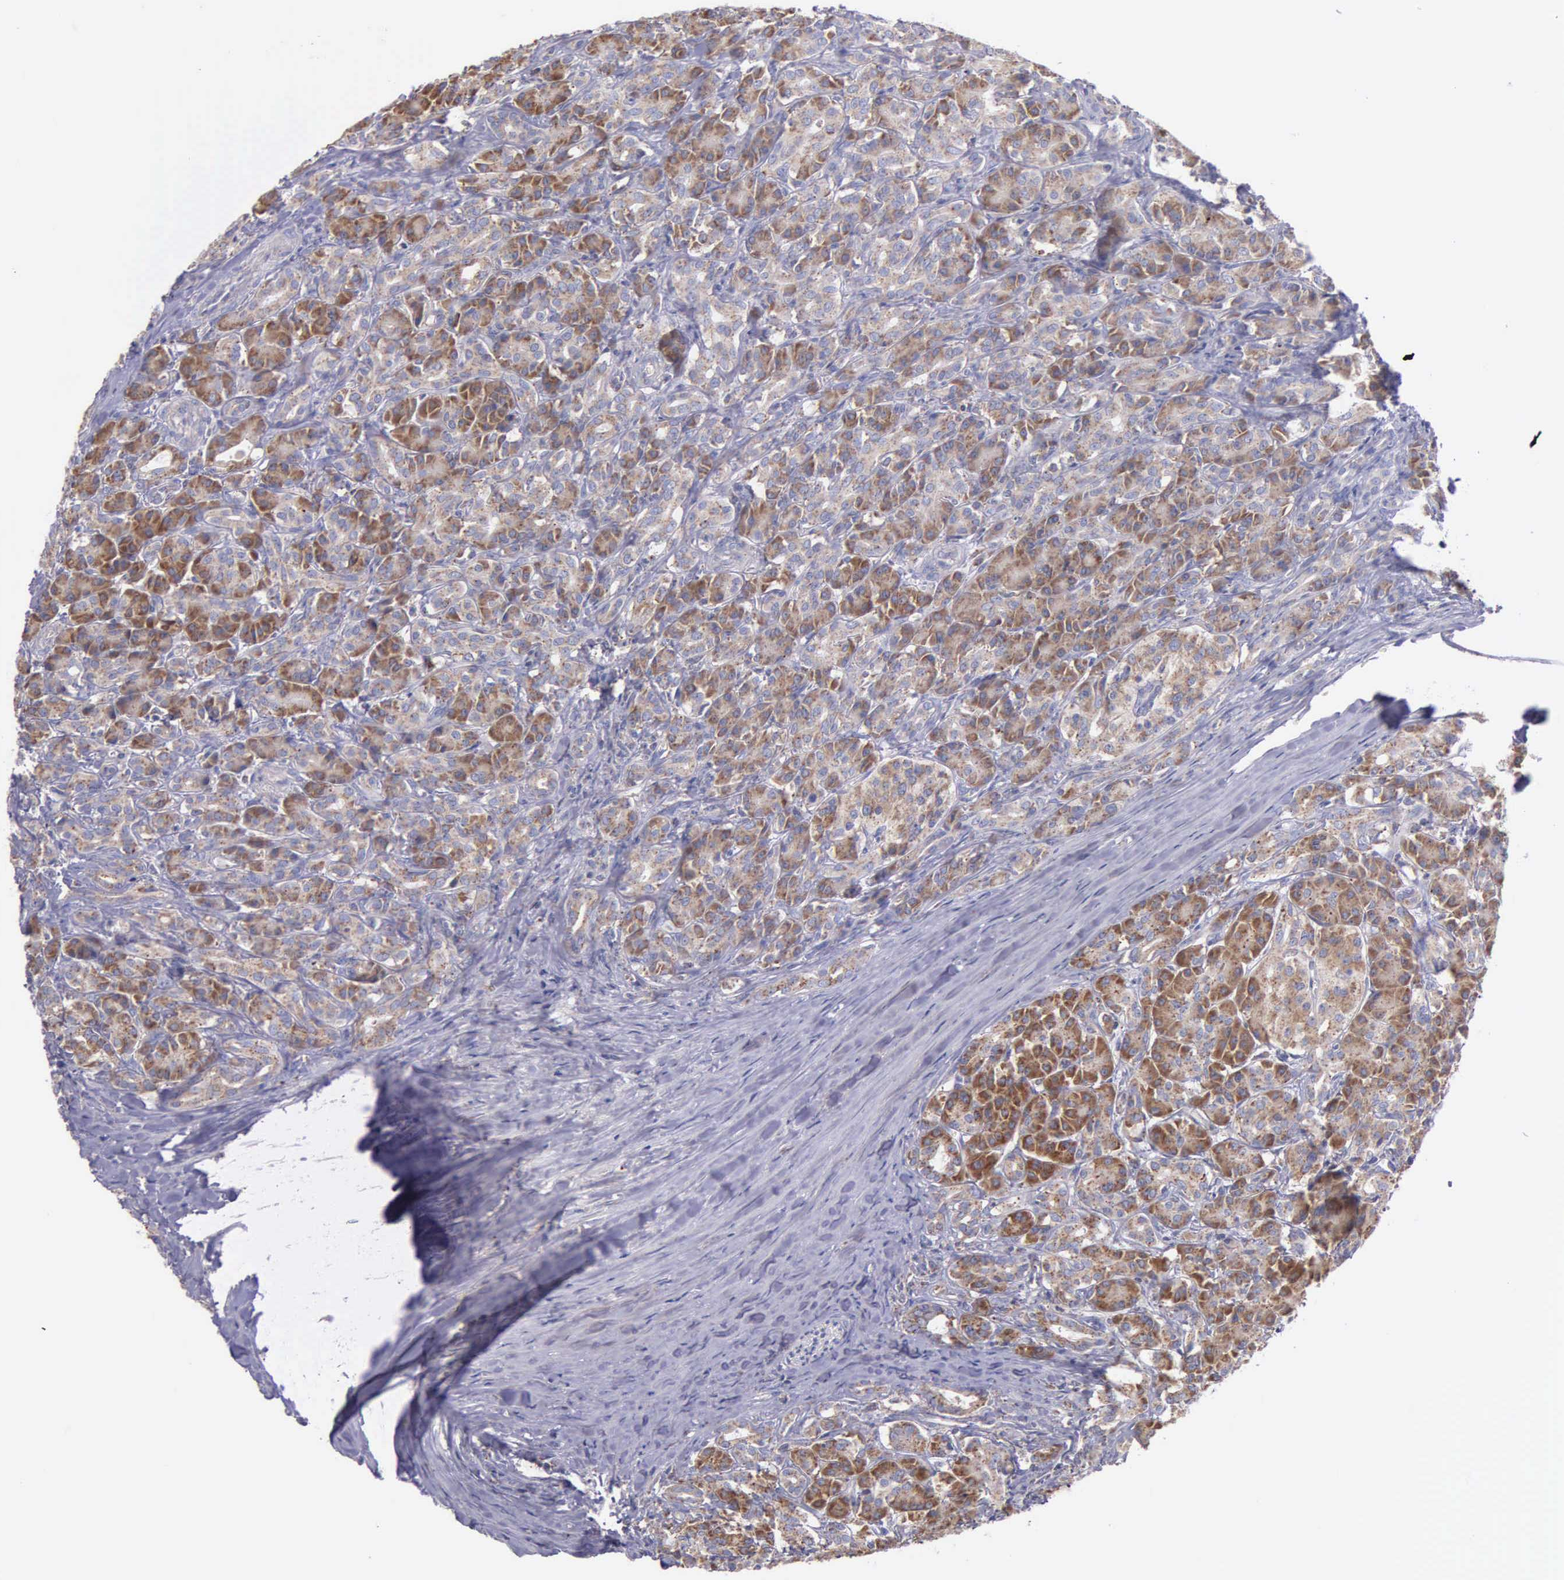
{"staining": {"intensity": "moderate", "quantity": ">75%", "location": "cytoplasmic/membranous"}, "tissue": "pancreas", "cell_type": "Exocrine glandular cells", "image_type": "normal", "snomed": [{"axis": "morphology", "description": "Normal tissue, NOS"}, {"axis": "topography", "description": "Lymph node"}, {"axis": "topography", "description": "Pancreas"}], "caption": "Brown immunohistochemical staining in normal pancreas demonstrates moderate cytoplasmic/membranous positivity in approximately >75% of exocrine glandular cells. The protein is stained brown, and the nuclei are stained in blue (DAB (3,3'-diaminobenzidine) IHC with brightfield microscopy, high magnification).", "gene": "CTAGE15", "patient": {"sex": "male", "age": 59}}